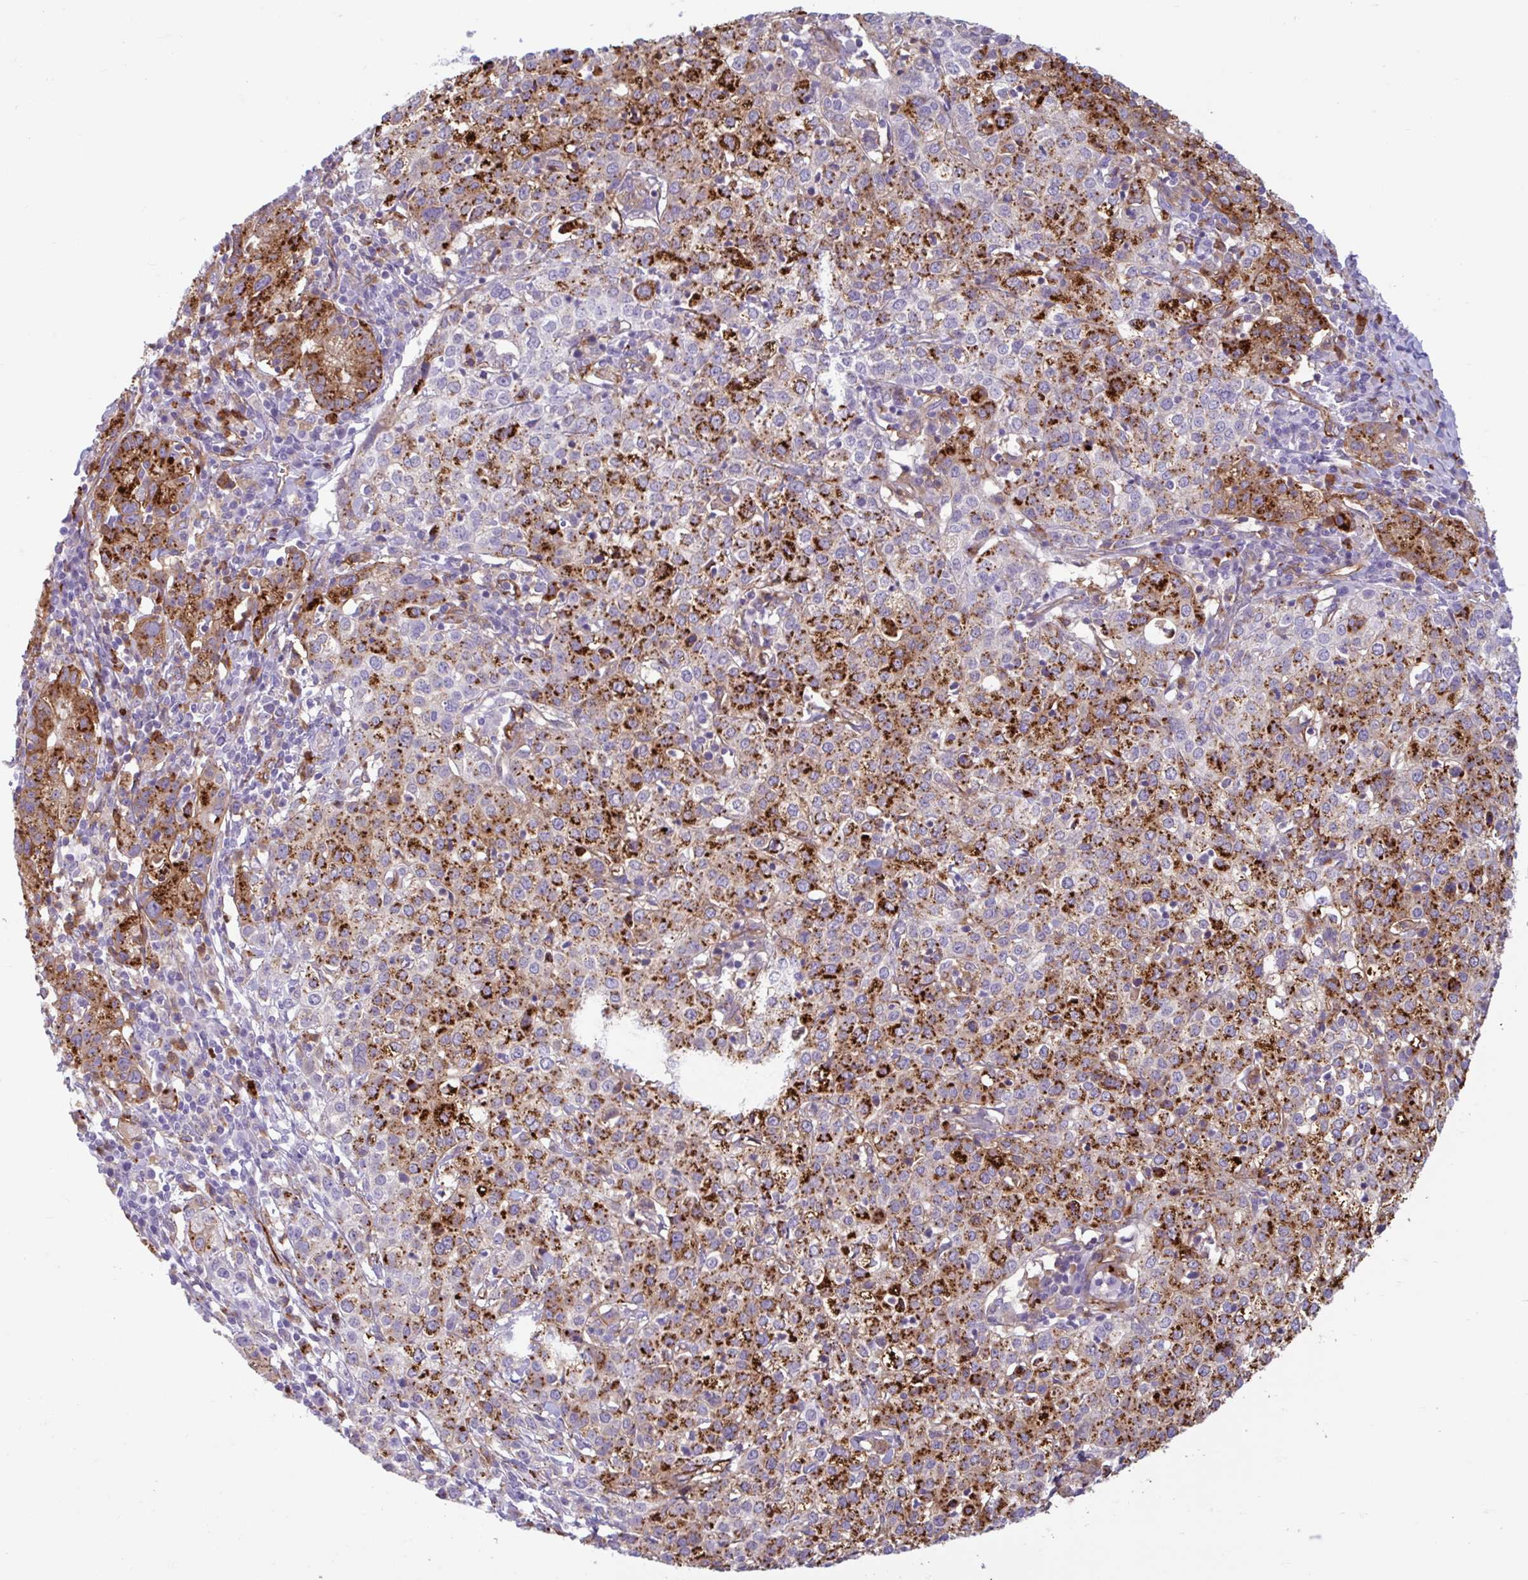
{"staining": {"intensity": "strong", "quantity": ">75%", "location": "cytoplasmic/membranous"}, "tissue": "cervical cancer", "cell_type": "Tumor cells", "image_type": "cancer", "snomed": [{"axis": "morphology", "description": "Normal tissue, NOS"}, {"axis": "morphology", "description": "Adenocarcinoma, NOS"}, {"axis": "topography", "description": "Cervix"}], "caption": "This is an image of immunohistochemistry staining of cervical adenocarcinoma, which shows strong positivity in the cytoplasmic/membranous of tumor cells.", "gene": "CEP120", "patient": {"sex": "female", "age": 44}}